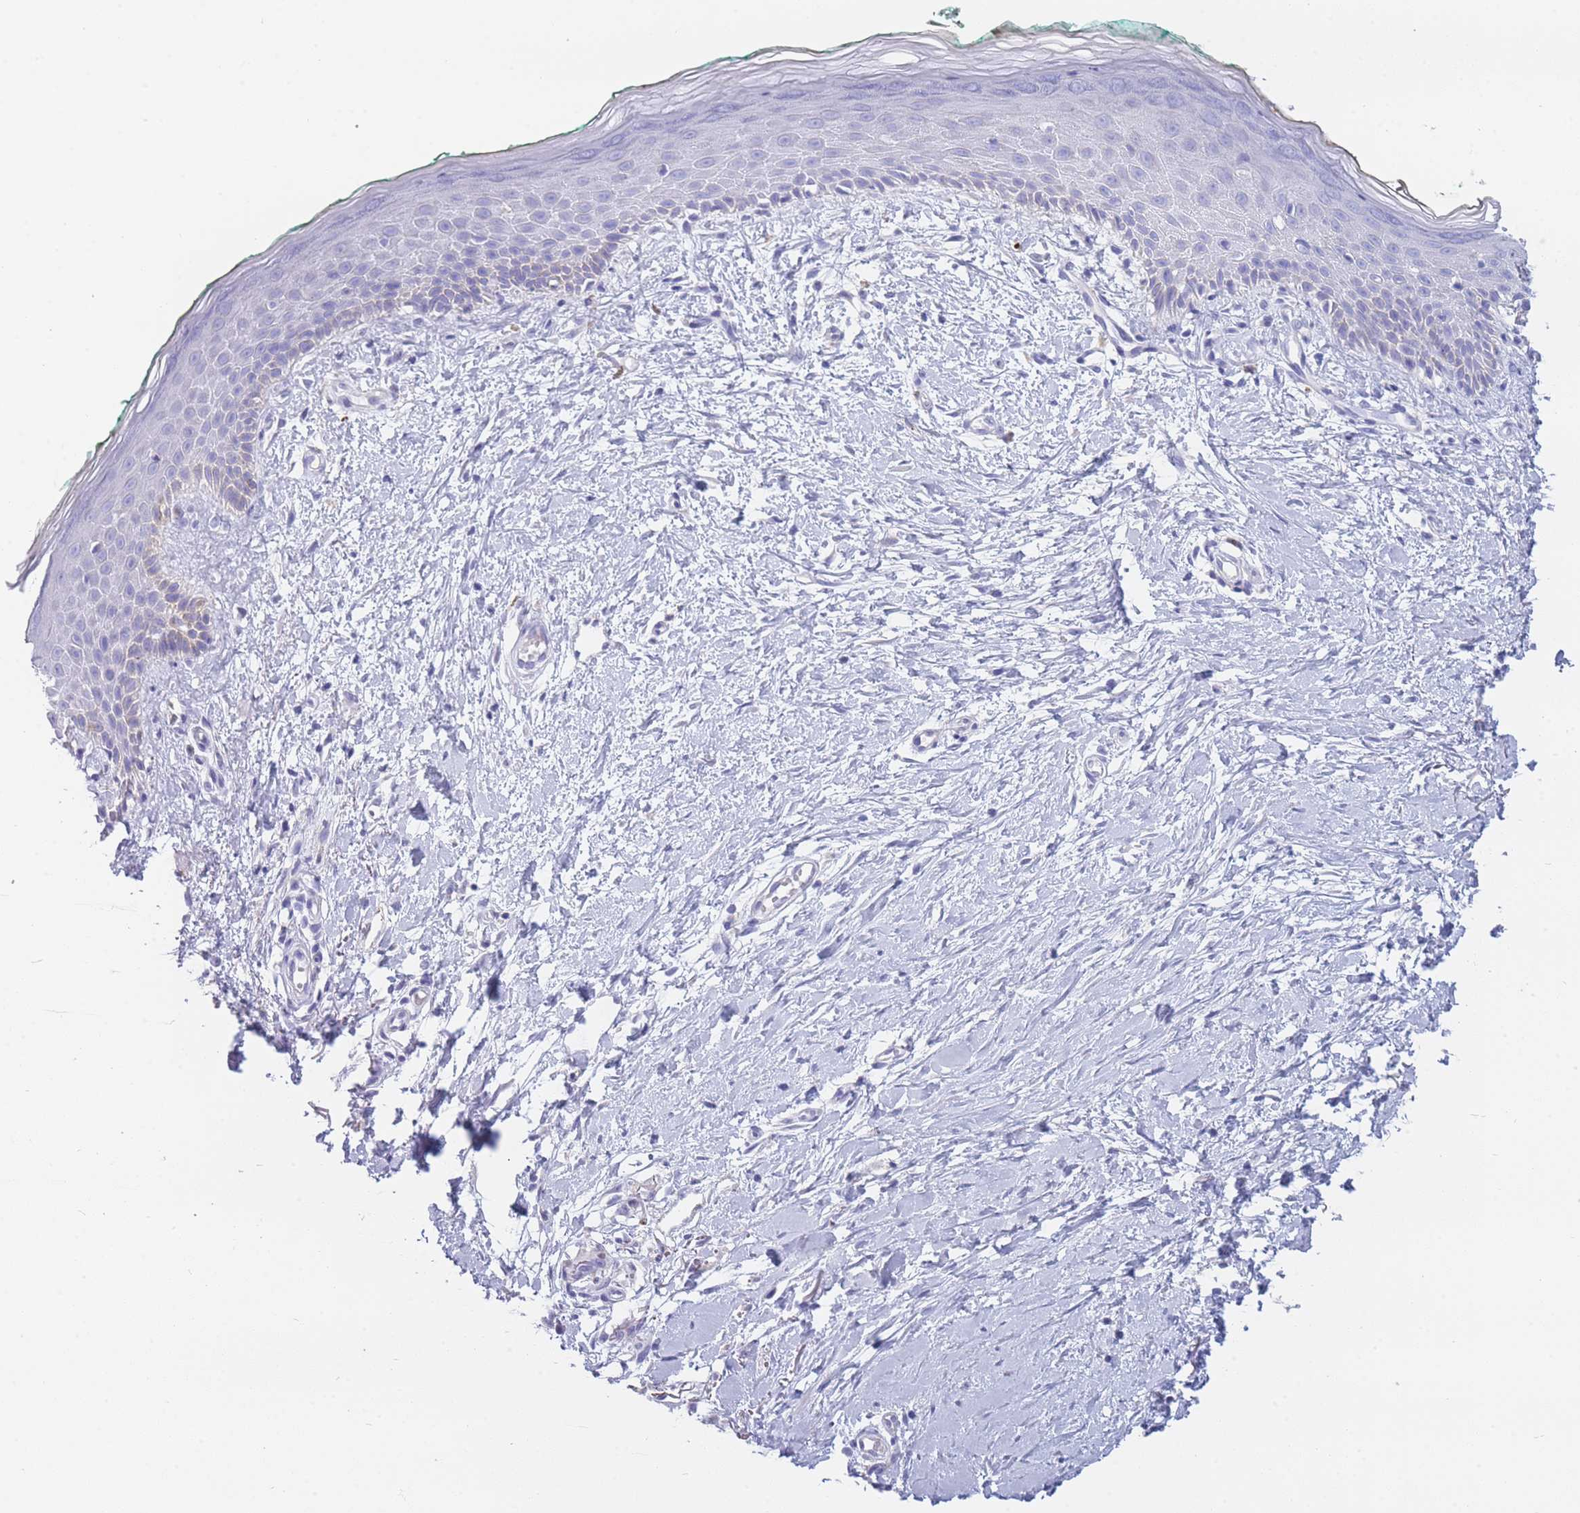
{"staining": {"intensity": "negative", "quantity": "none", "location": "none"}, "tissue": "skin", "cell_type": "Fibroblasts", "image_type": "normal", "snomed": [{"axis": "morphology", "description": "Normal tissue, NOS"}, {"axis": "morphology", "description": "Malignant melanoma, NOS"}, {"axis": "topography", "description": "Skin"}], "caption": "IHC image of benign skin: skin stained with DAB (3,3'-diaminobenzidine) shows no significant protein staining in fibroblasts. (DAB (3,3'-diaminobenzidine) immunohistochemistry visualized using brightfield microscopy, high magnification).", "gene": "GAA", "patient": {"sex": "male", "age": 62}}